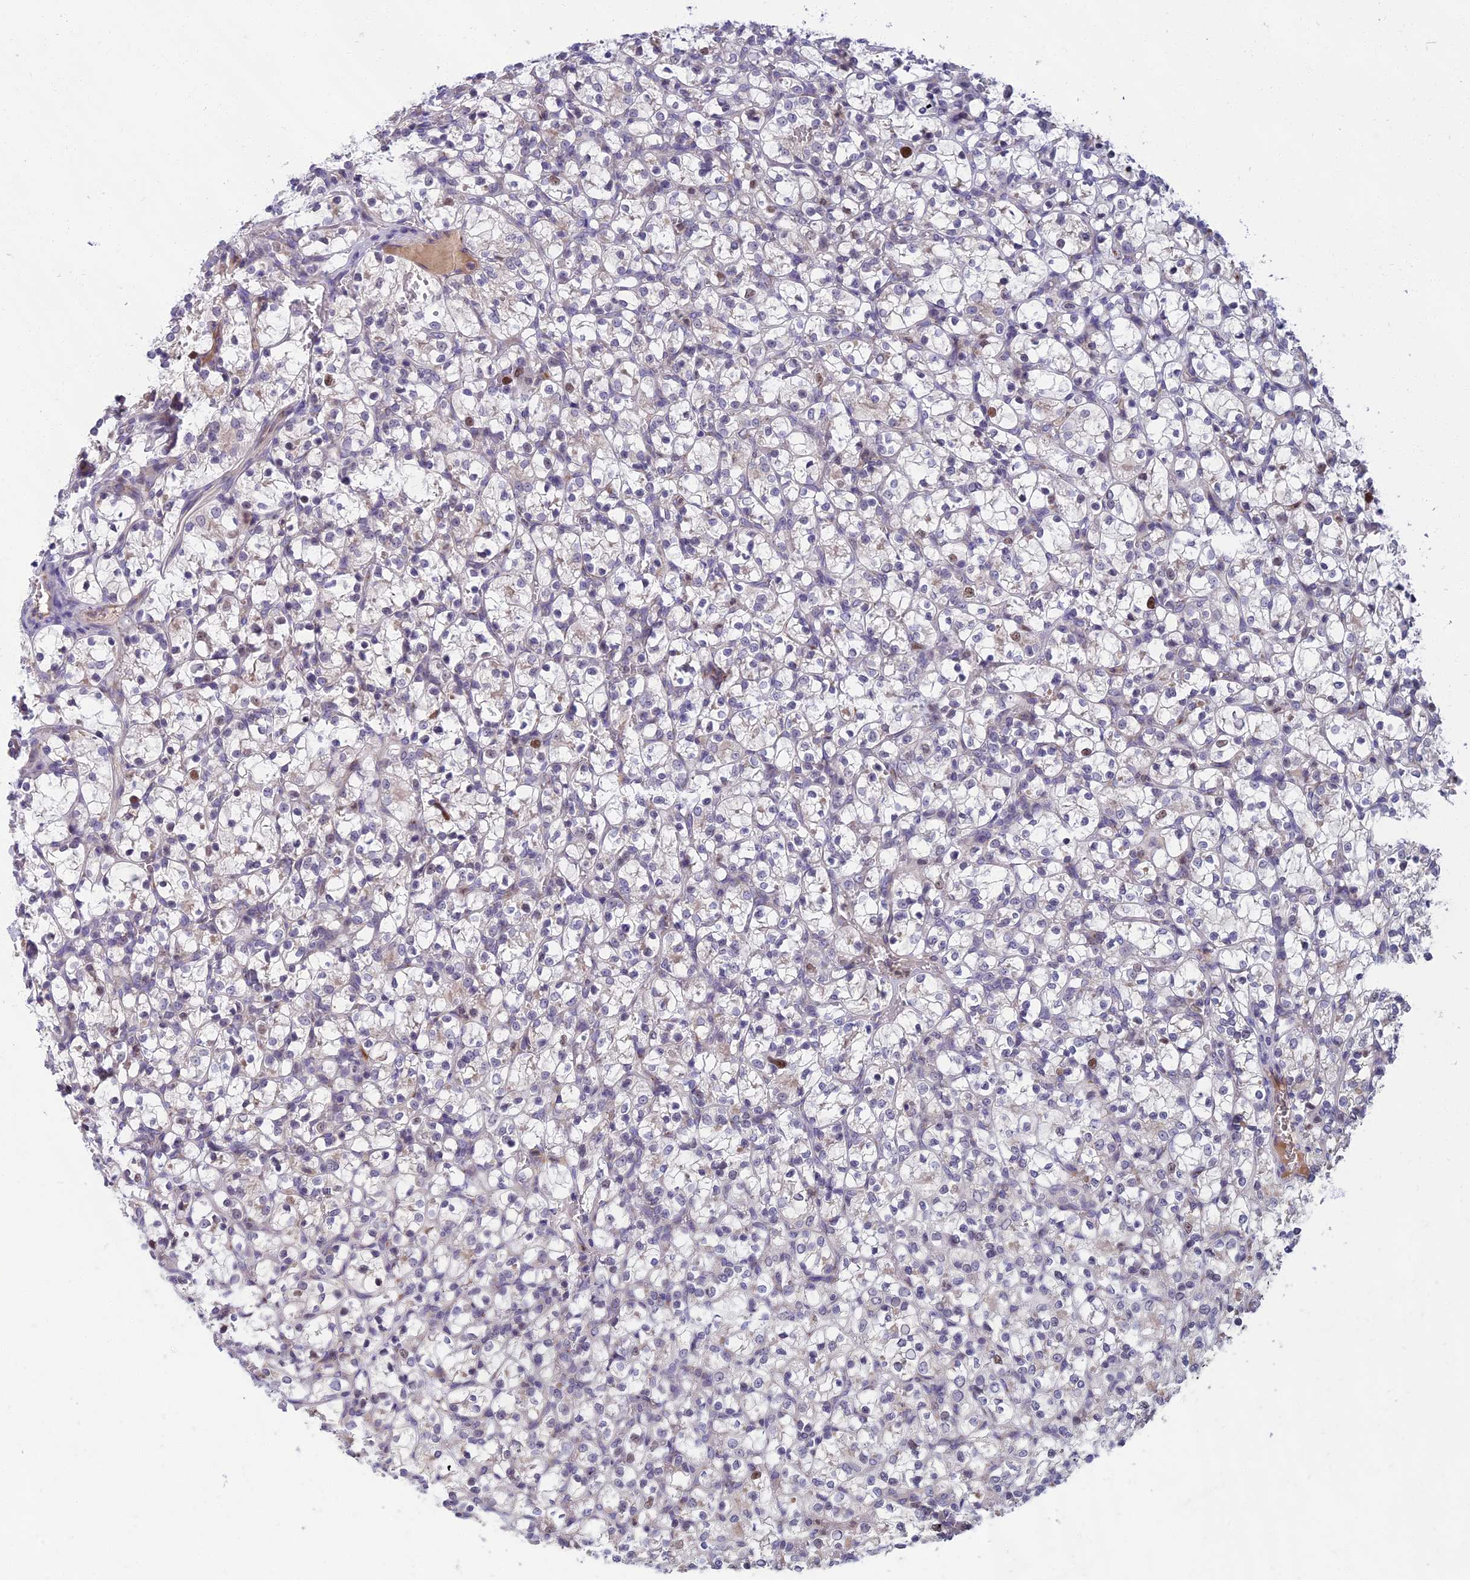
{"staining": {"intensity": "negative", "quantity": "none", "location": "none"}, "tissue": "renal cancer", "cell_type": "Tumor cells", "image_type": "cancer", "snomed": [{"axis": "morphology", "description": "Adenocarcinoma, NOS"}, {"axis": "topography", "description": "Kidney"}], "caption": "Adenocarcinoma (renal) was stained to show a protein in brown. There is no significant expression in tumor cells.", "gene": "LIG1", "patient": {"sex": "female", "age": 69}}